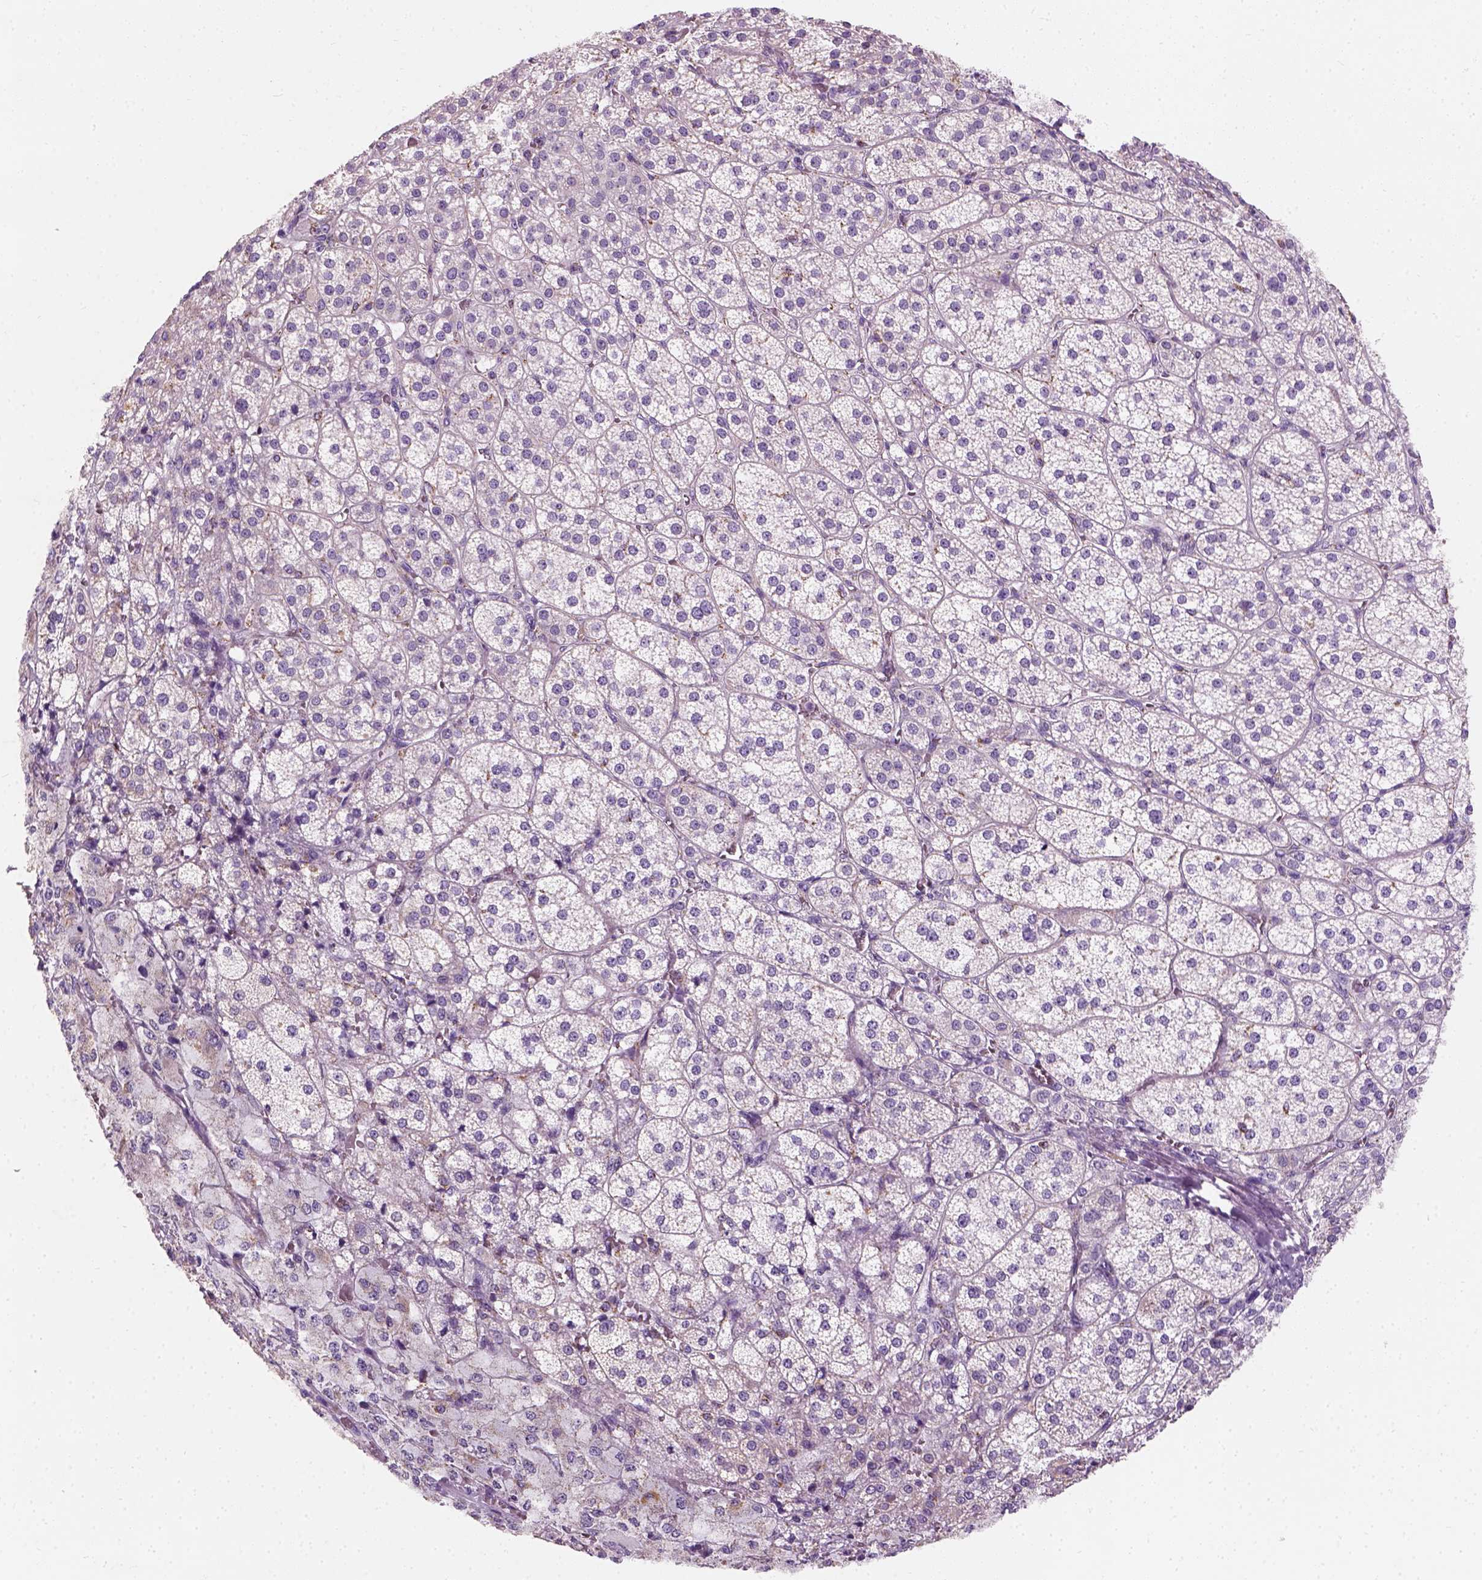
{"staining": {"intensity": "weak", "quantity": "<25%", "location": "cytoplasmic/membranous"}, "tissue": "adrenal gland", "cell_type": "Glandular cells", "image_type": "normal", "snomed": [{"axis": "morphology", "description": "Normal tissue, NOS"}, {"axis": "topography", "description": "Adrenal gland"}], "caption": "DAB immunohistochemical staining of normal adrenal gland shows no significant expression in glandular cells. The staining is performed using DAB (3,3'-diaminobenzidine) brown chromogen with nuclei counter-stained in using hematoxylin.", "gene": "CHODL", "patient": {"sex": "female", "age": 60}}